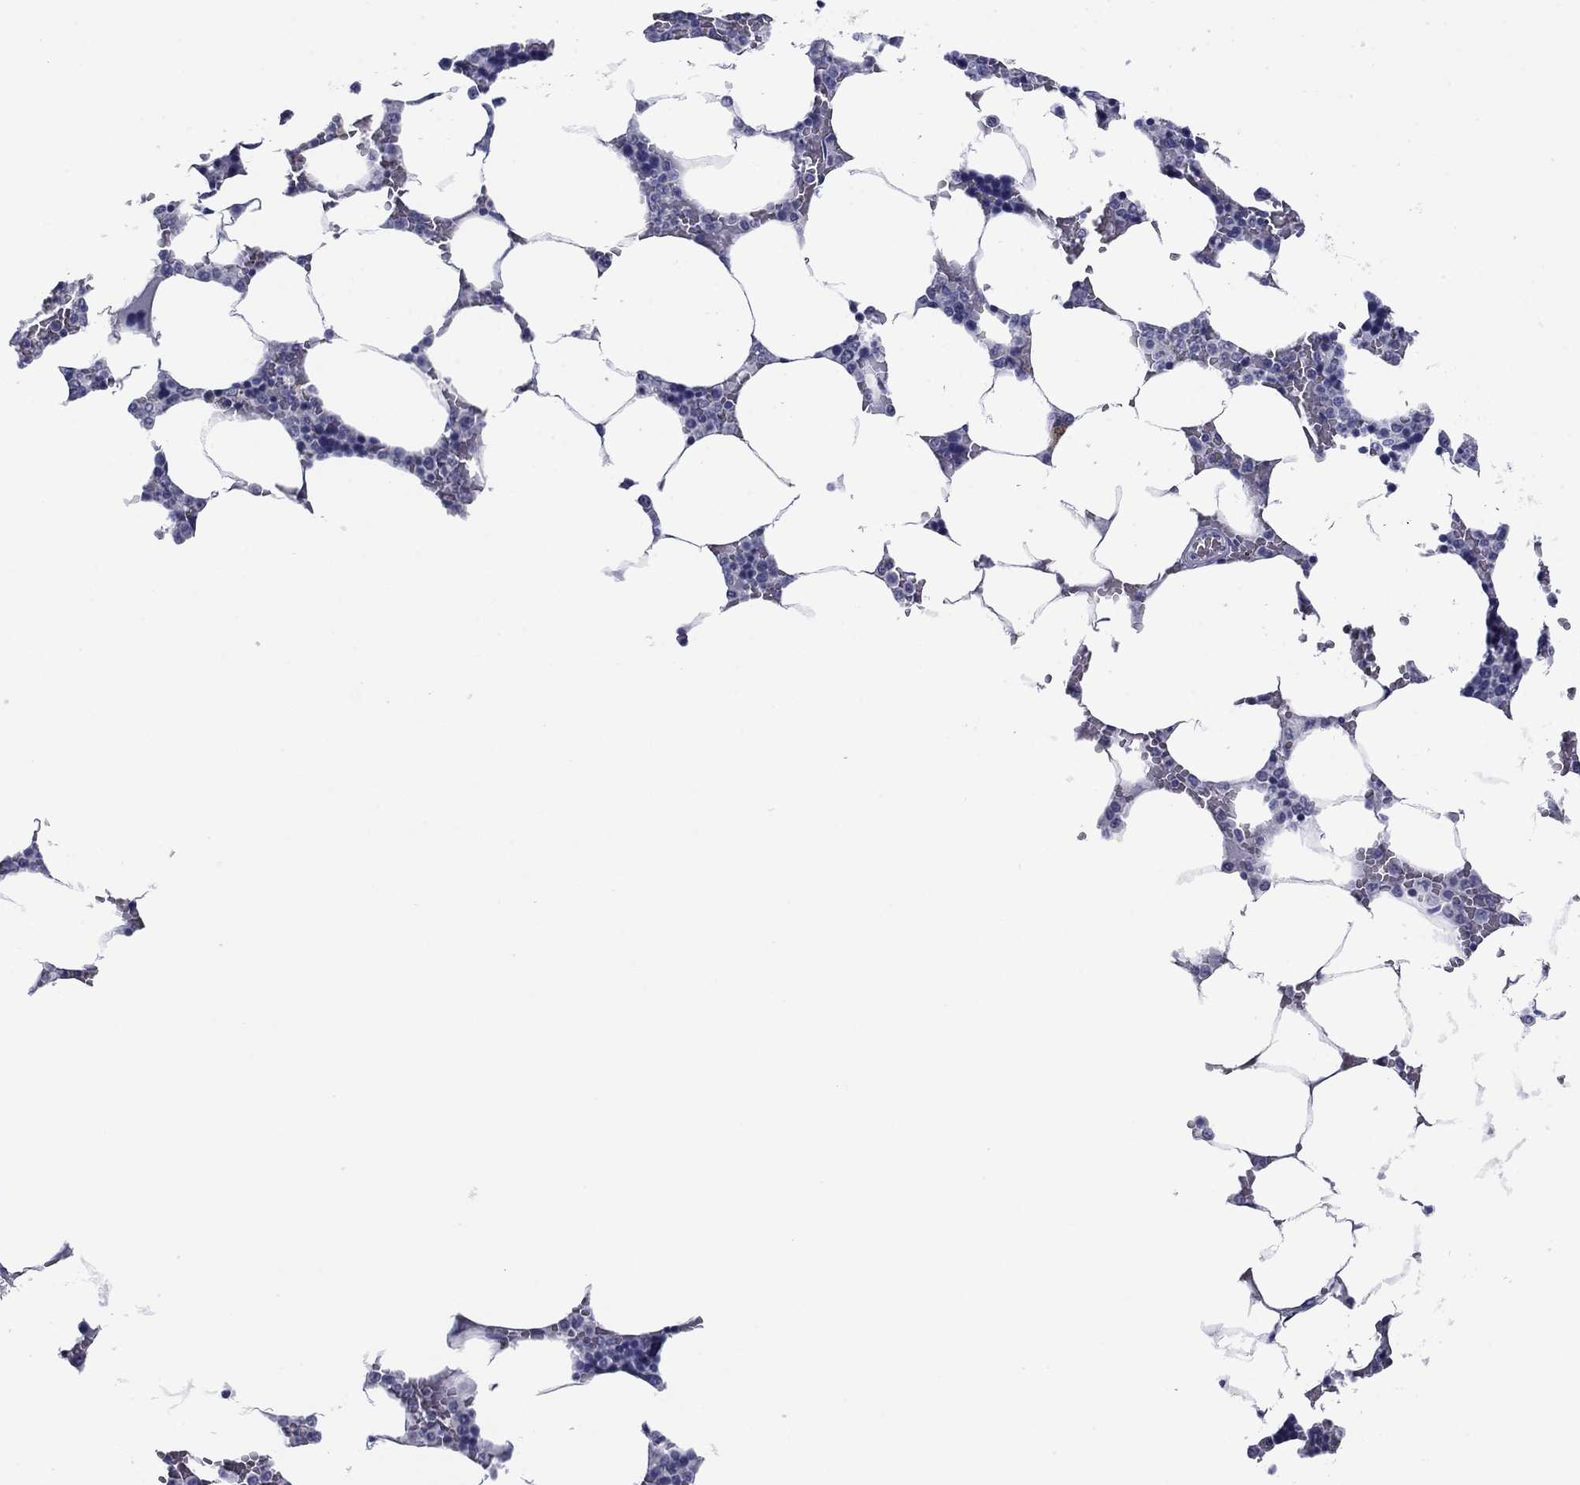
{"staining": {"intensity": "negative", "quantity": "none", "location": "none"}, "tissue": "bone marrow", "cell_type": "Hematopoietic cells", "image_type": "normal", "snomed": [{"axis": "morphology", "description": "Normal tissue, NOS"}, {"axis": "topography", "description": "Bone marrow"}], "caption": "Immunohistochemical staining of benign human bone marrow exhibits no significant staining in hematopoietic cells. The staining is performed using DAB (3,3'-diaminobenzidine) brown chromogen with nuclei counter-stained in using hematoxylin.", "gene": "HAO1", "patient": {"sex": "male", "age": 63}}